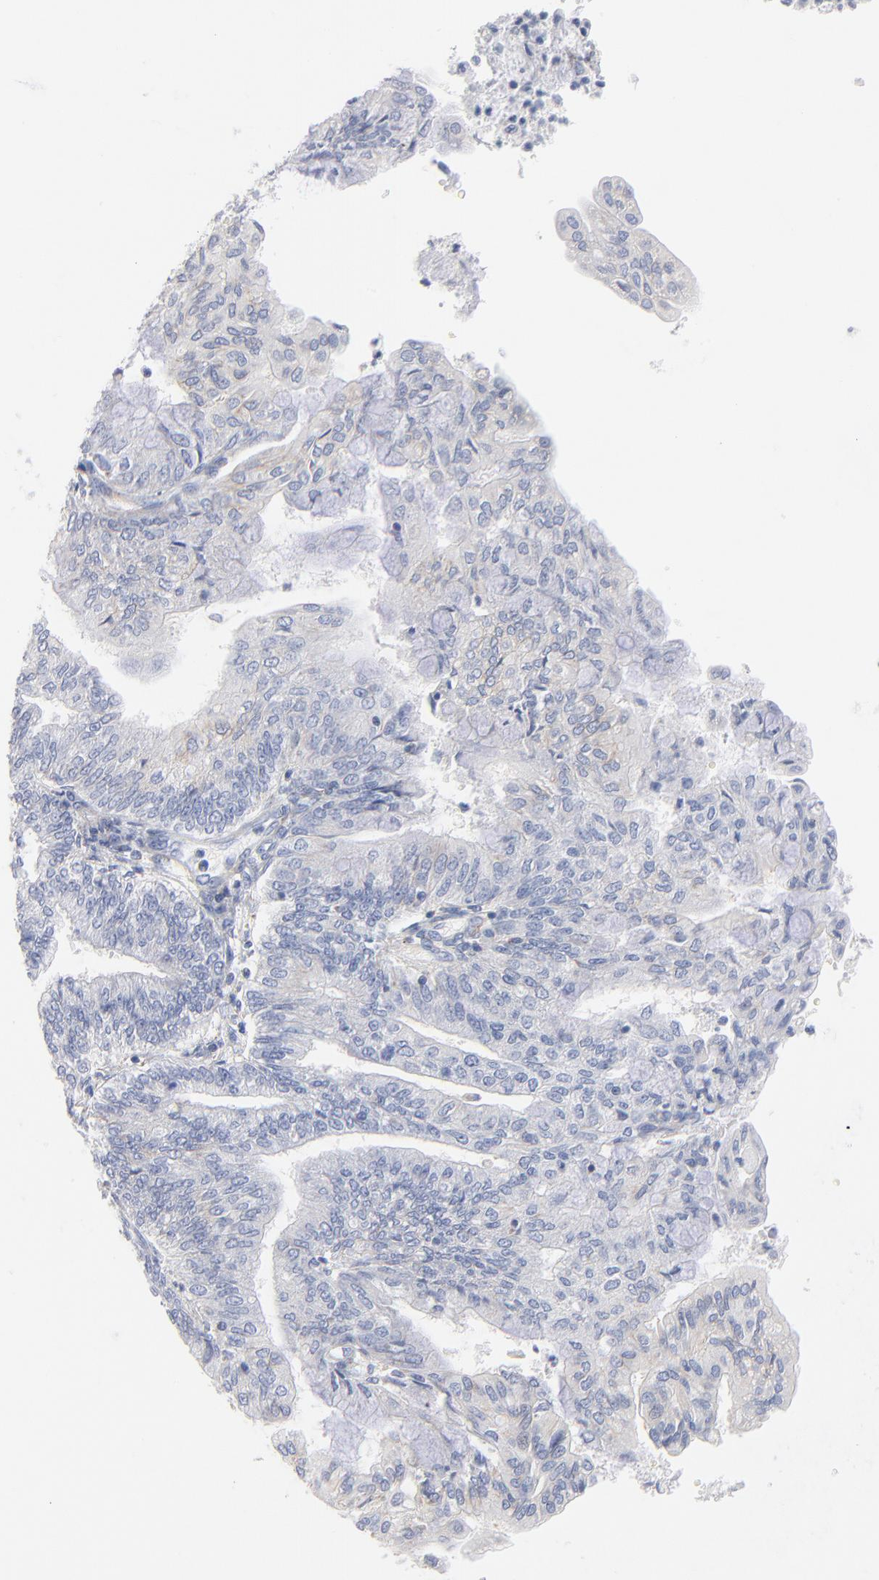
{"staining": {"intensity": "negative", "quantity": "none", "location": "none"}, "tissue": "endometrial cancer", "cell_type": "Tumor cells", "image_type": "cancer", "snomed": [{"axis": "morphology", "description": "Adenocarcinoma, NOS"}, {"axis": "topography", "description": "Endometrium"}], "caption": "High power microscopy photomicrograph of an immunohistochemistry (IHC) histopathology image of adenocarcinoma (endometrial), revealing no significant positivity in tumor cells.", "gene": "SEPTIN6", "patient": {"sex": "female", "age": 59}}